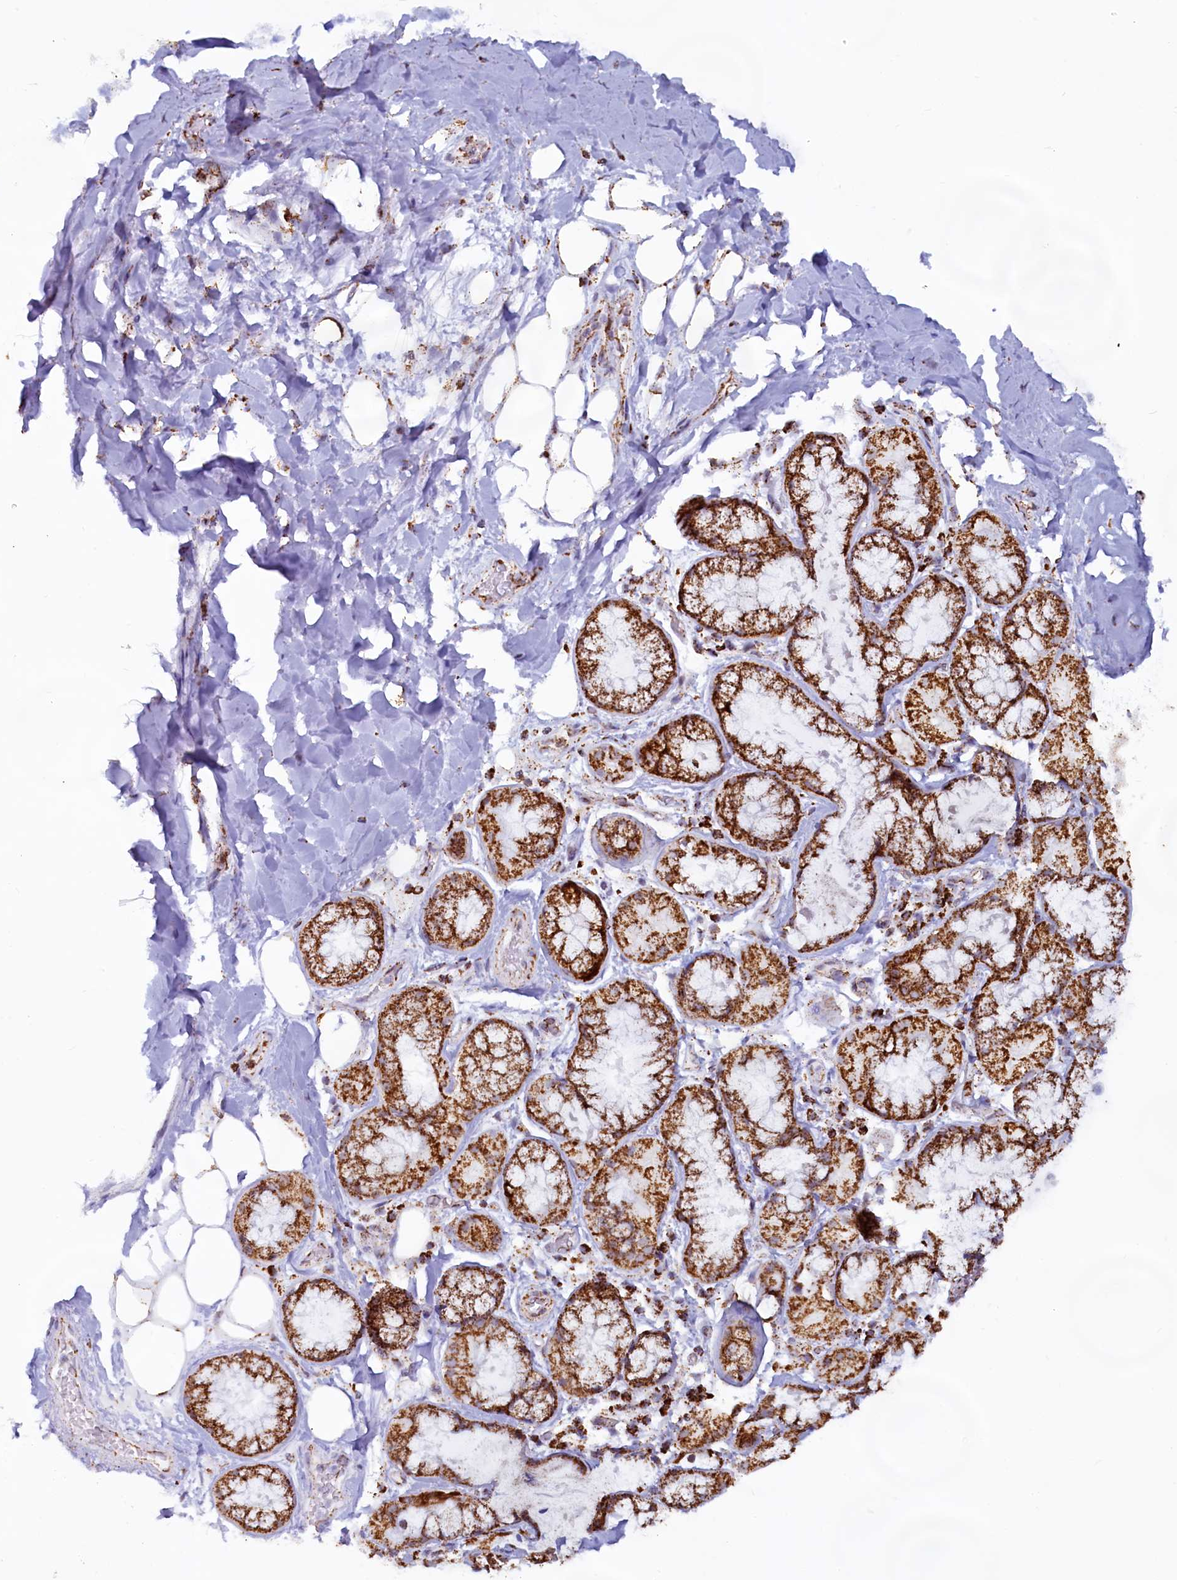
{"staining": {"intensity": "moderate", "quantity": "25%-75%", "location": "cytoplasmic/membranous"}, "tissue": "adipose tissue", "cell_type": "Adipocytes", "image_type": "normal", "snomed": [{"axis": "morphology", "description": "Normal tissue, NOS"}, {"axis": "topography", "description": "Lymph node"}, {"axis": "topography", "description": "Cartilage tissue"}, {"axis": "topography", "description": "Bronchus"}], "caption": "Adipose tissue stained for a protein (brown) shows moderate cytoplasmic/membranous positive expression in about 25%-75% of adipocytes.", "gene": "C1D", "patient": {"sex": "male", "age": 63}}